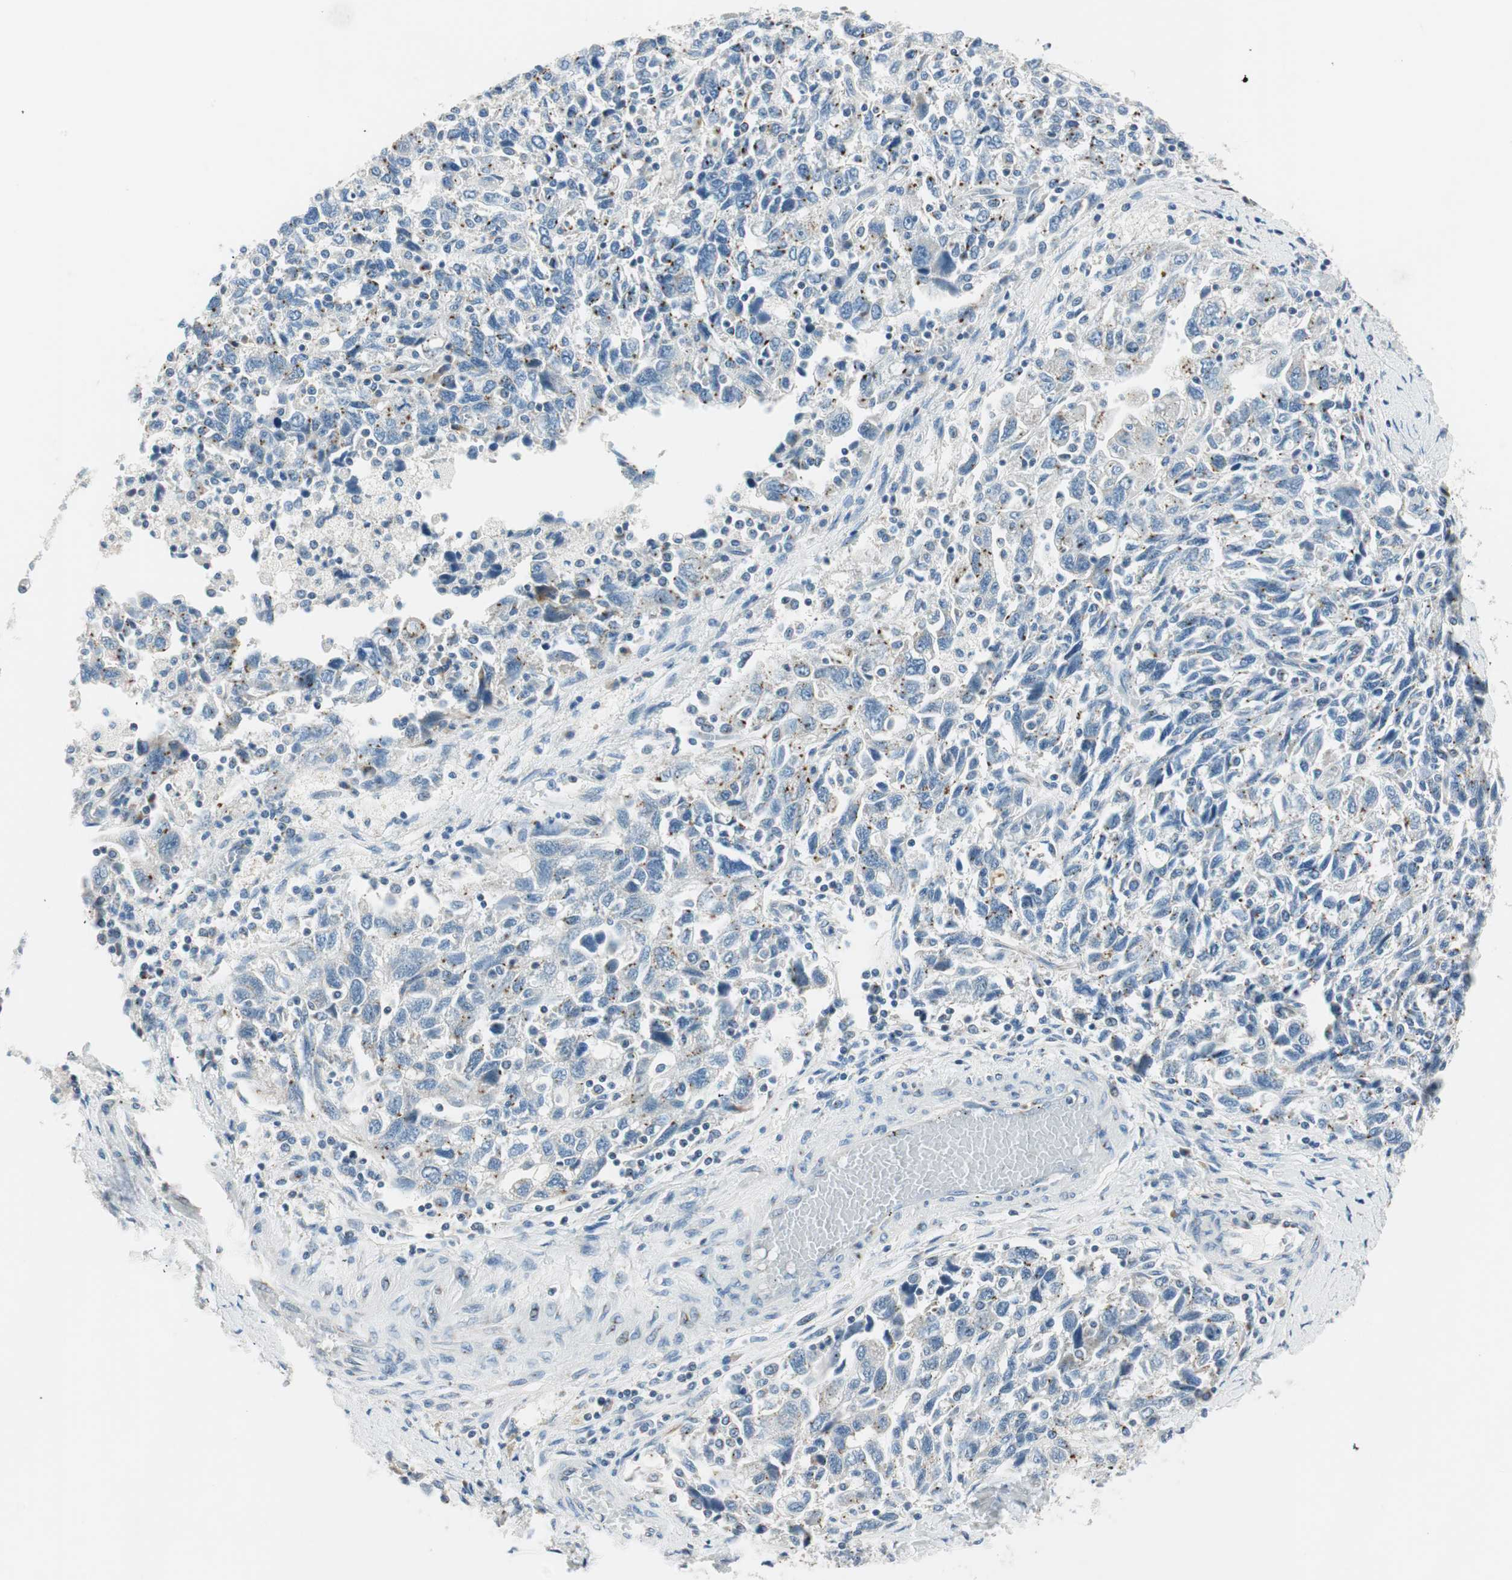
{"staining": {"intensity": "moderate", "quantity": "<25%", "location": "cytoplasmic/membranous"}, "tissue": "ovarian cancer", "cell_type": "Tumor cells", "image_type": "cancer", "snomed": [{"axis": "morphology", "description": "Carcinoma, NOS"}, {"axis": "morphology", "description": "Cystadenocarcinoma, serous, NOS"}, {"axis": "topography", "description": "Ovary"}], "caption": "Brown immunohistochemical staining in ovarian cancer (serous cystadenocarcinoma) exhibits moderate cytoplasmic/membranous staining in approximately <25% of tumor cells.", "gene": "TMF1", "patient": {"sex": "female", "age": 69}}